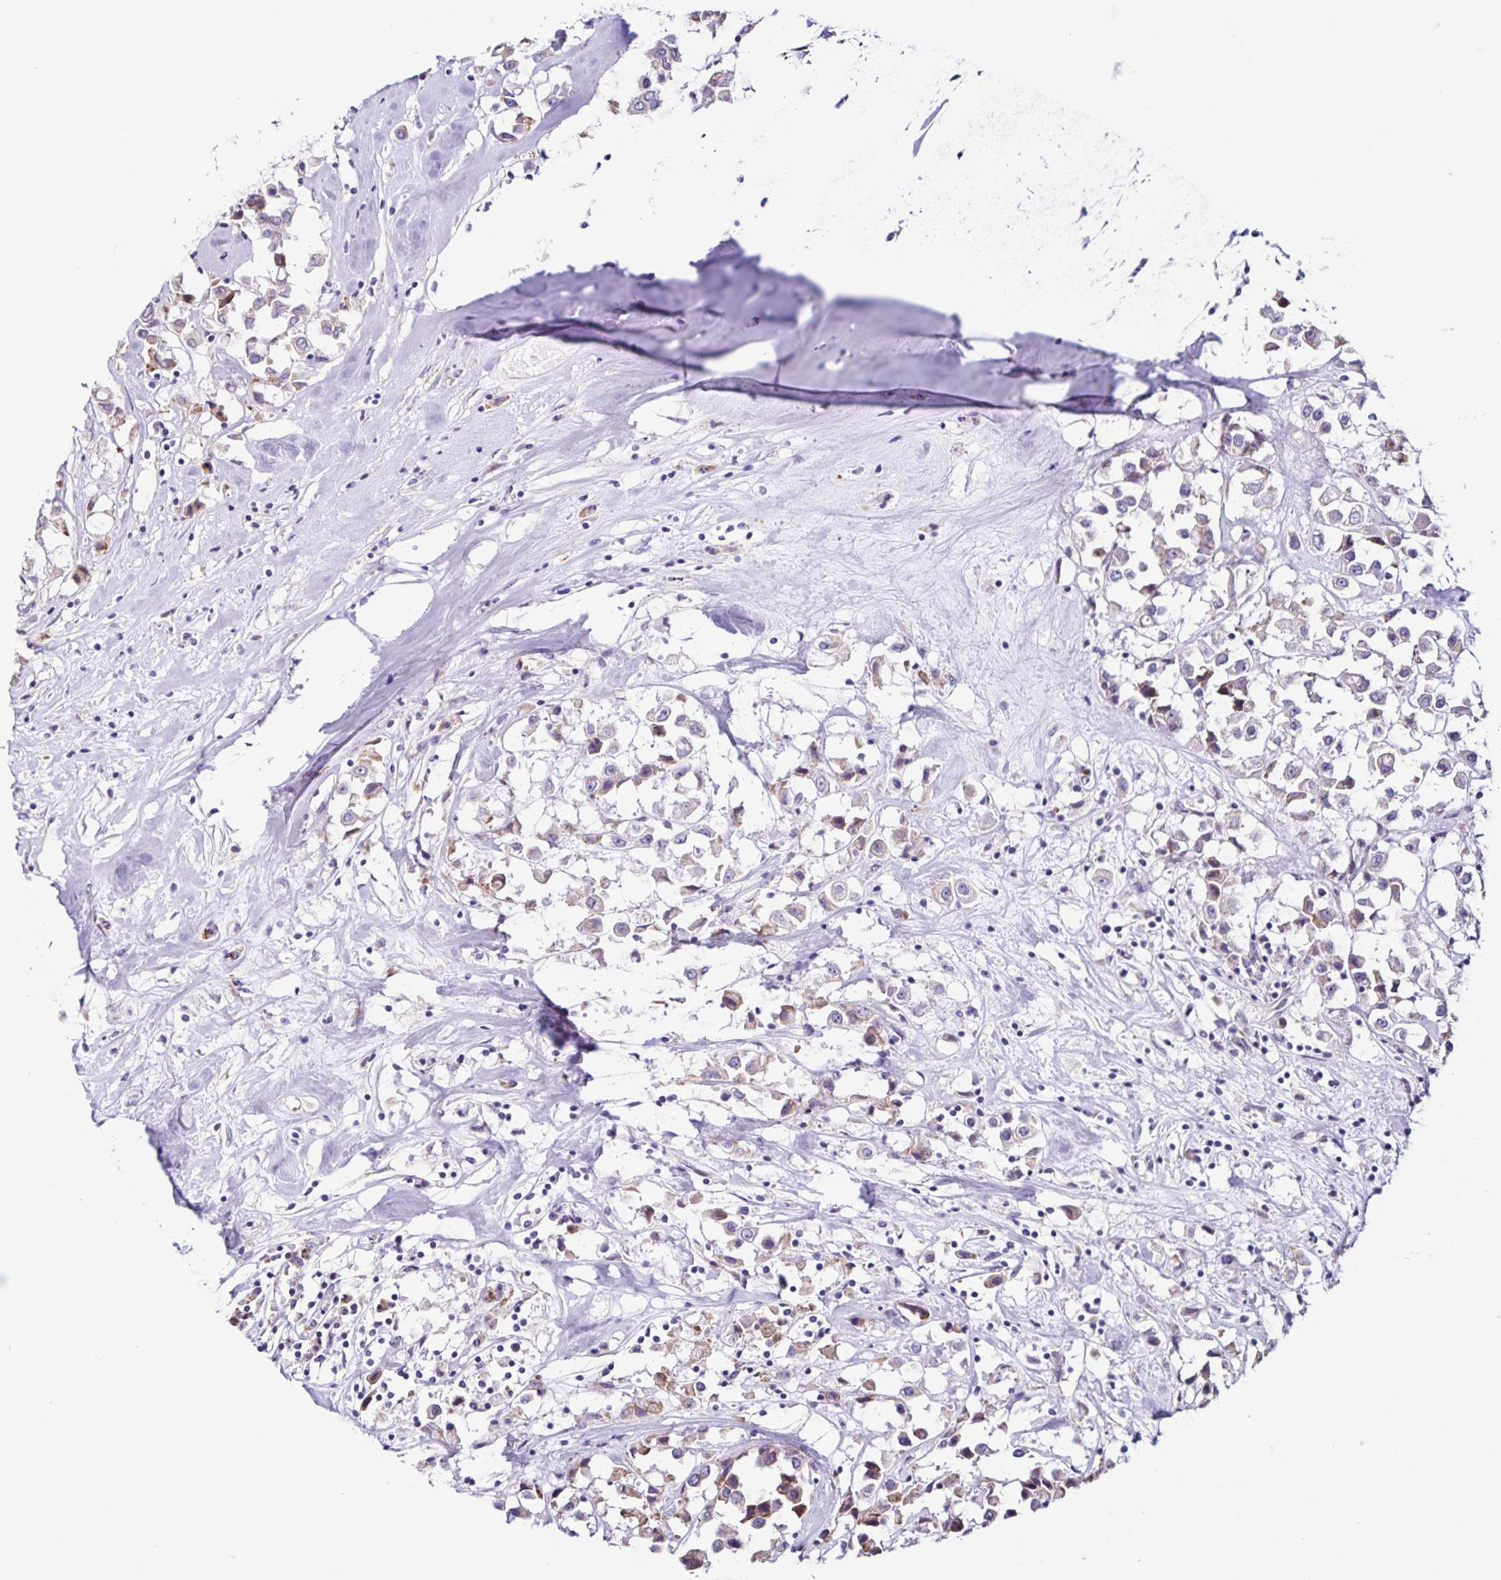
{"staining": {"intensity": "weak", "quantity": "25%-75%", "location": "cytoplasmic/membranous"}, "tissue": "breast cancer", "cell_type": "Tumor cells", "image_type": "cancer", "snomed": [{"axis": "morphology", "description": "Duct carcinoma"}, {"axis": "topography", "description": "Breast"}], "caption": "DAB (3,3'-diaminobenzidine) immunohistochemical staining of human infiltrating ductal carcinoma (breast) shows weak cytoplasmic/membranous protein staining in approximately 25%-75% of tumor cells. (Brightfield microscopy of DAB IHC at high magnification).", "gene": "RNFT2", "patient": {"sex": "female", "age": 61}}